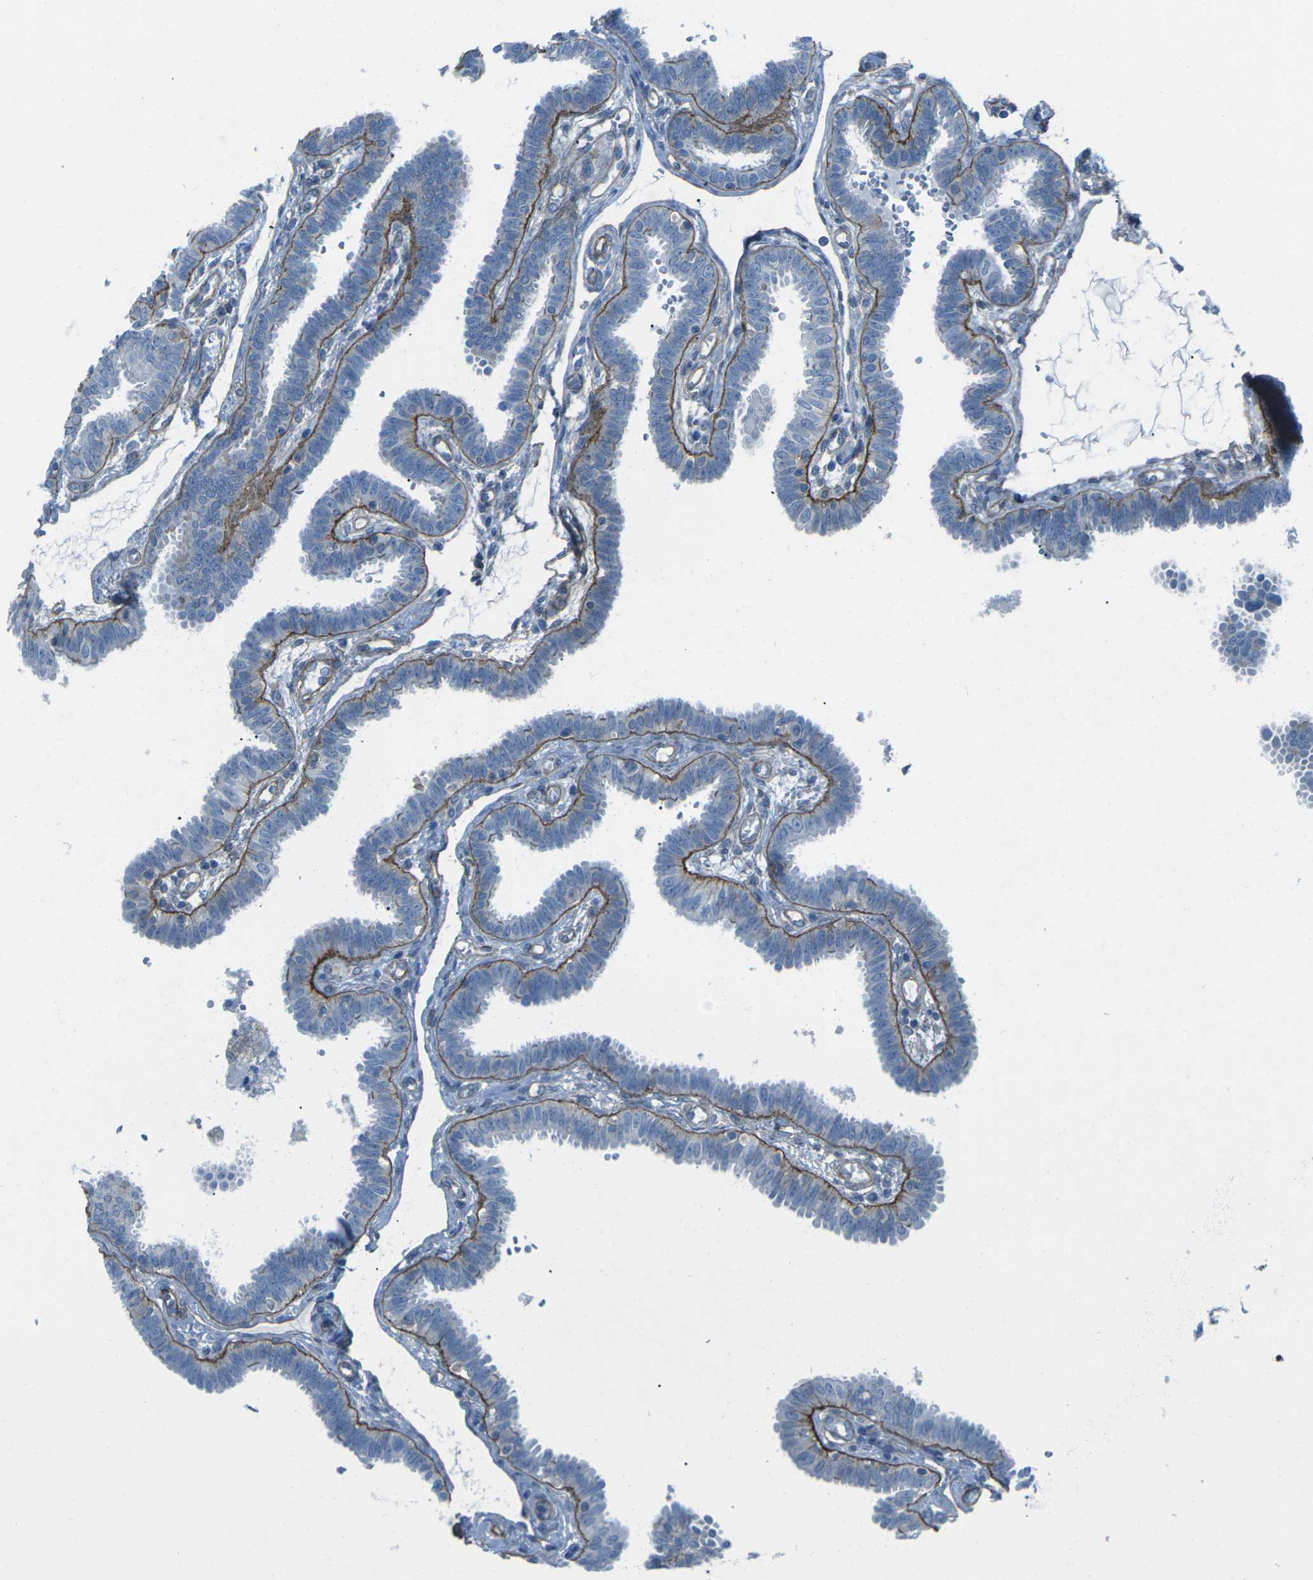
{"staining": {"intensity": "negative", "quantity": "none", "location": "none"}, "tissue": "fallopian tube", "cell_type": "Glandular cells", "image_type": "normal", "snomed": [{"axis": "morphology", "description": "Normal tissue, NOS"}, {"axis": "topography", "description": "Fallopian tube"}], "caption": "The micrograph reveals no significant positivity in glandular cells of fallopian tube. (DAB IHC, high magnification).", "gene": "UTRN", "patient": {"sex": "female", "age": 32}}